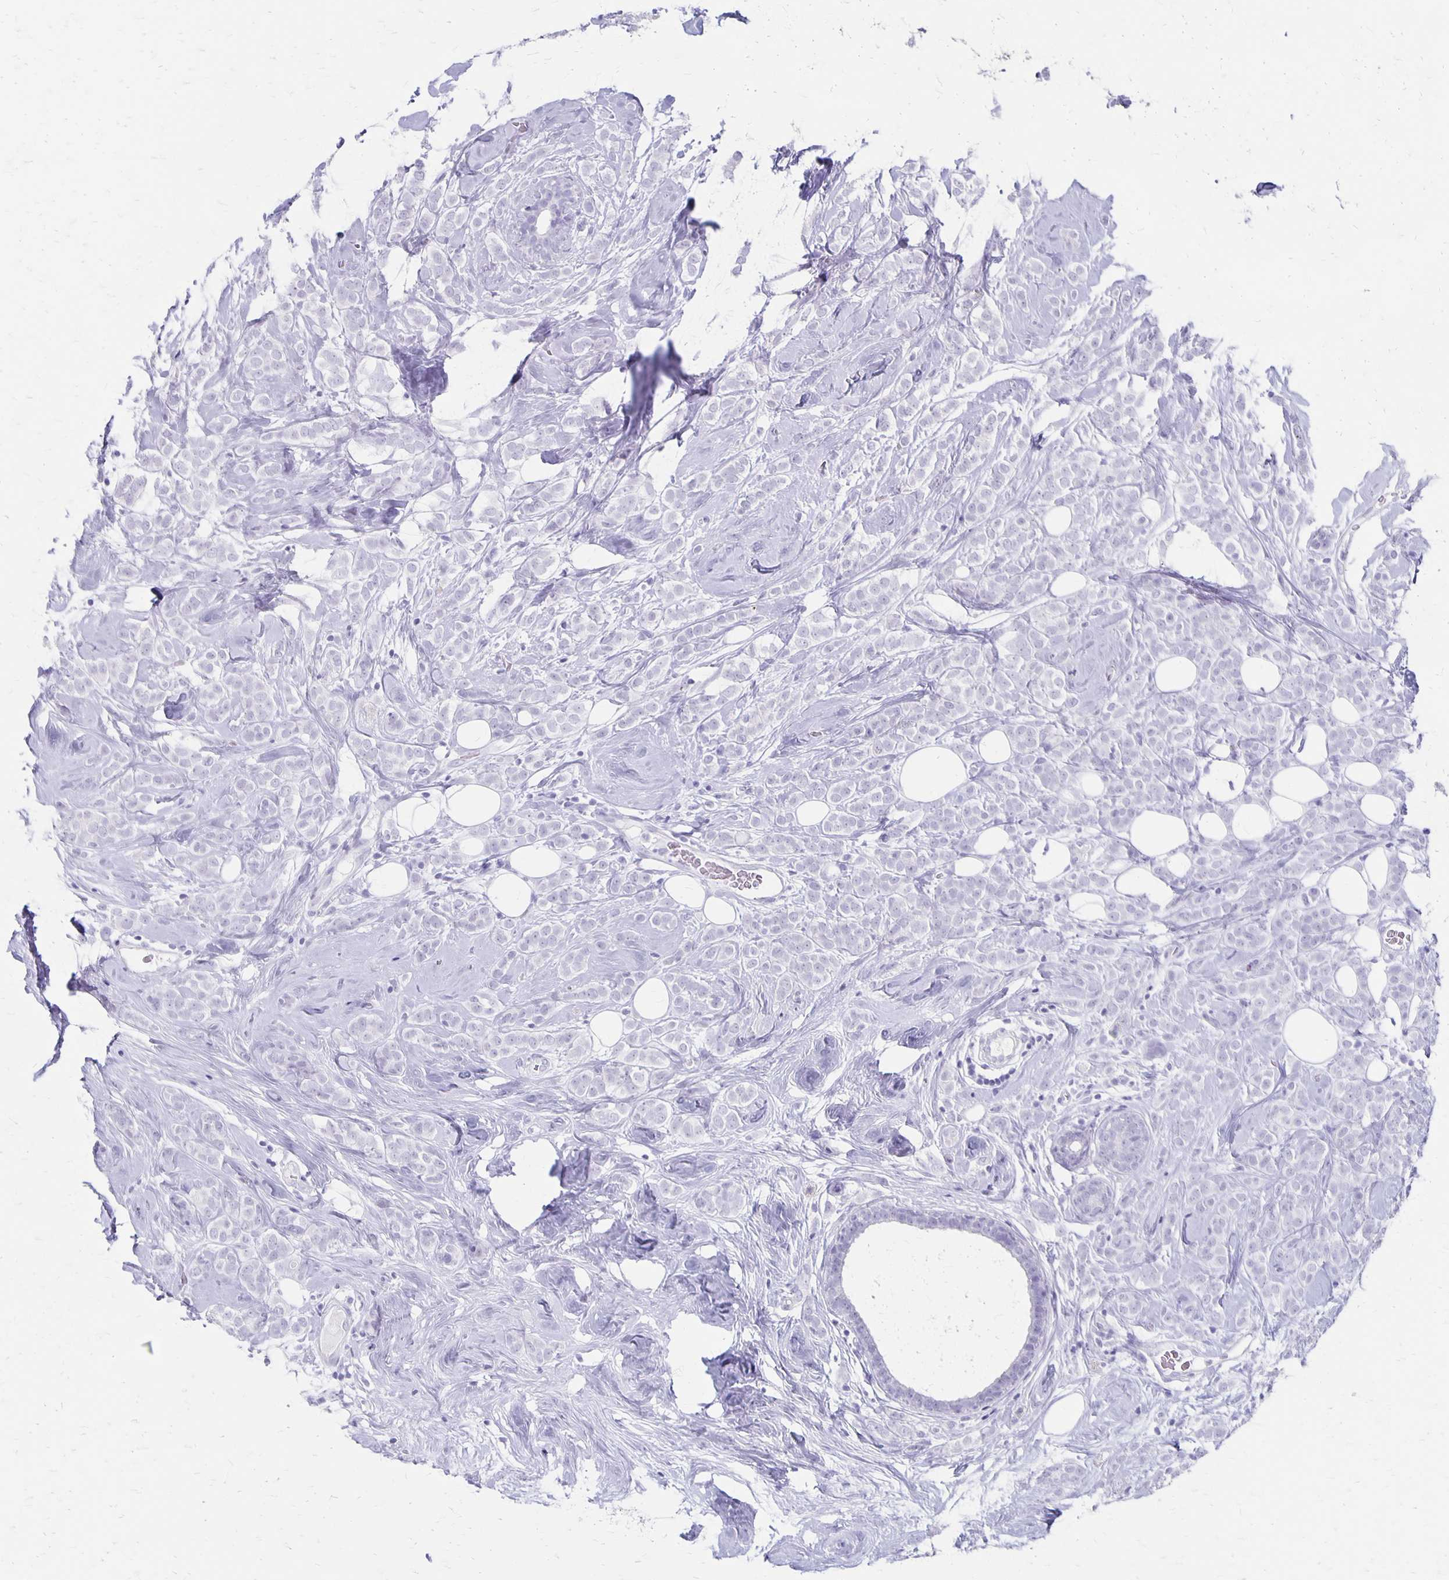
{"staining": {"intensity": "negative", "quantity": "none", "location": "none"}, "tissue": "breast cancer", "cell_type": "Tumor cells", "image_type": "cancer", "snomed": [{"axis": "morphology", "description": "Lobular carcinoma"}, {"axis": "topography", "description": "Breast"}], "caption": "A micrograph of human breast cancer (lobular carcinoma) is negative for staining in tumor cells.", "gene": "MAGEC2", "patient": {"sex": "female", "age": 49}}